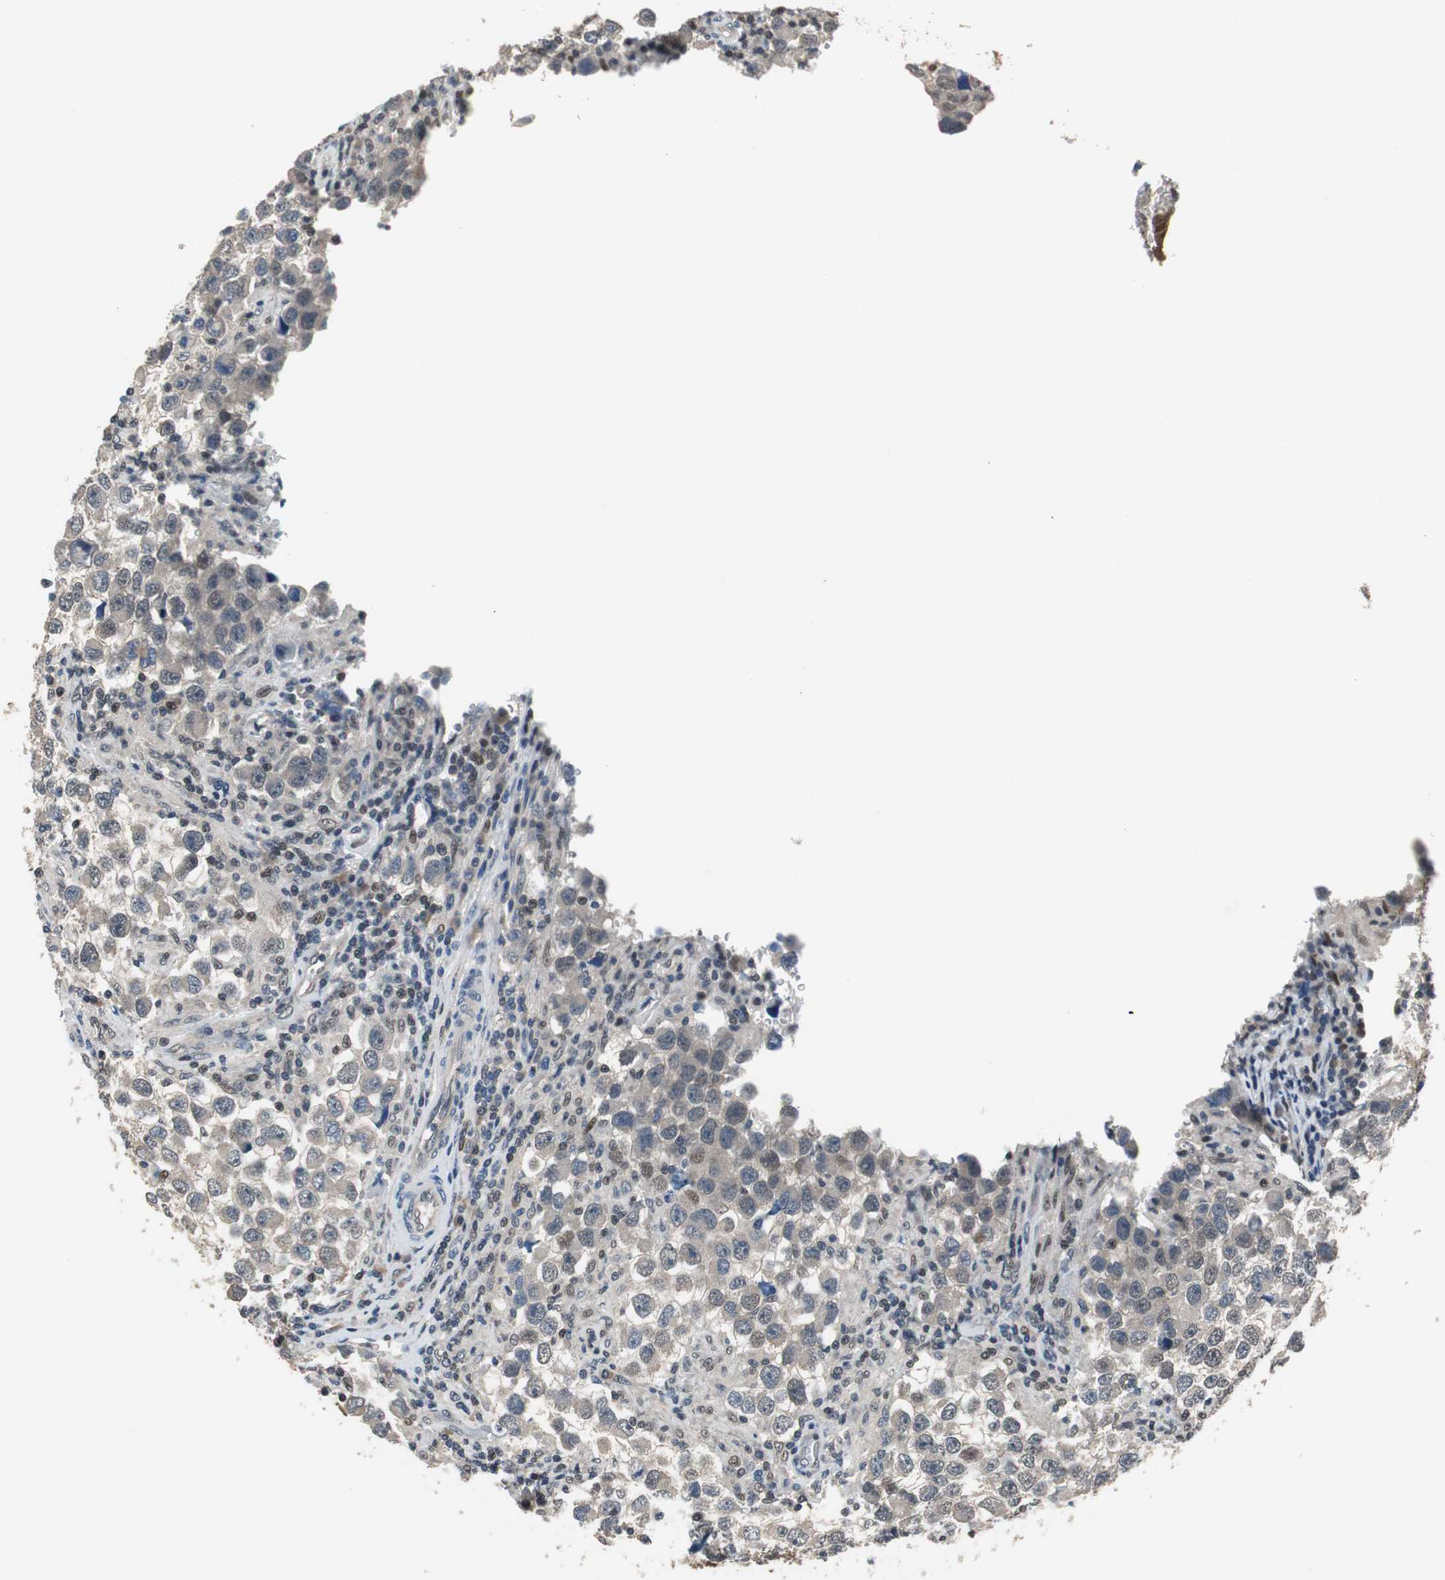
{"staining": {"intensity": "weak", "quantity": "<25%", "location": "nuclear"}, "tissue": "testis cancer", "cell_type": "Tumor cells", "image_type": "cancer", "snomed": [{"axis": "morphology", "description": "Carcinoma, Embryonal, NOS"}, {"axis": "topography", "description": "Testis"}], "caption": "DAB immunohistochemical staining of embryonal carcinoma (testis) shows no significant positivity in tumor cells.", "gene": "MAFB", "patient": {"sex": "male", "age": 21}}